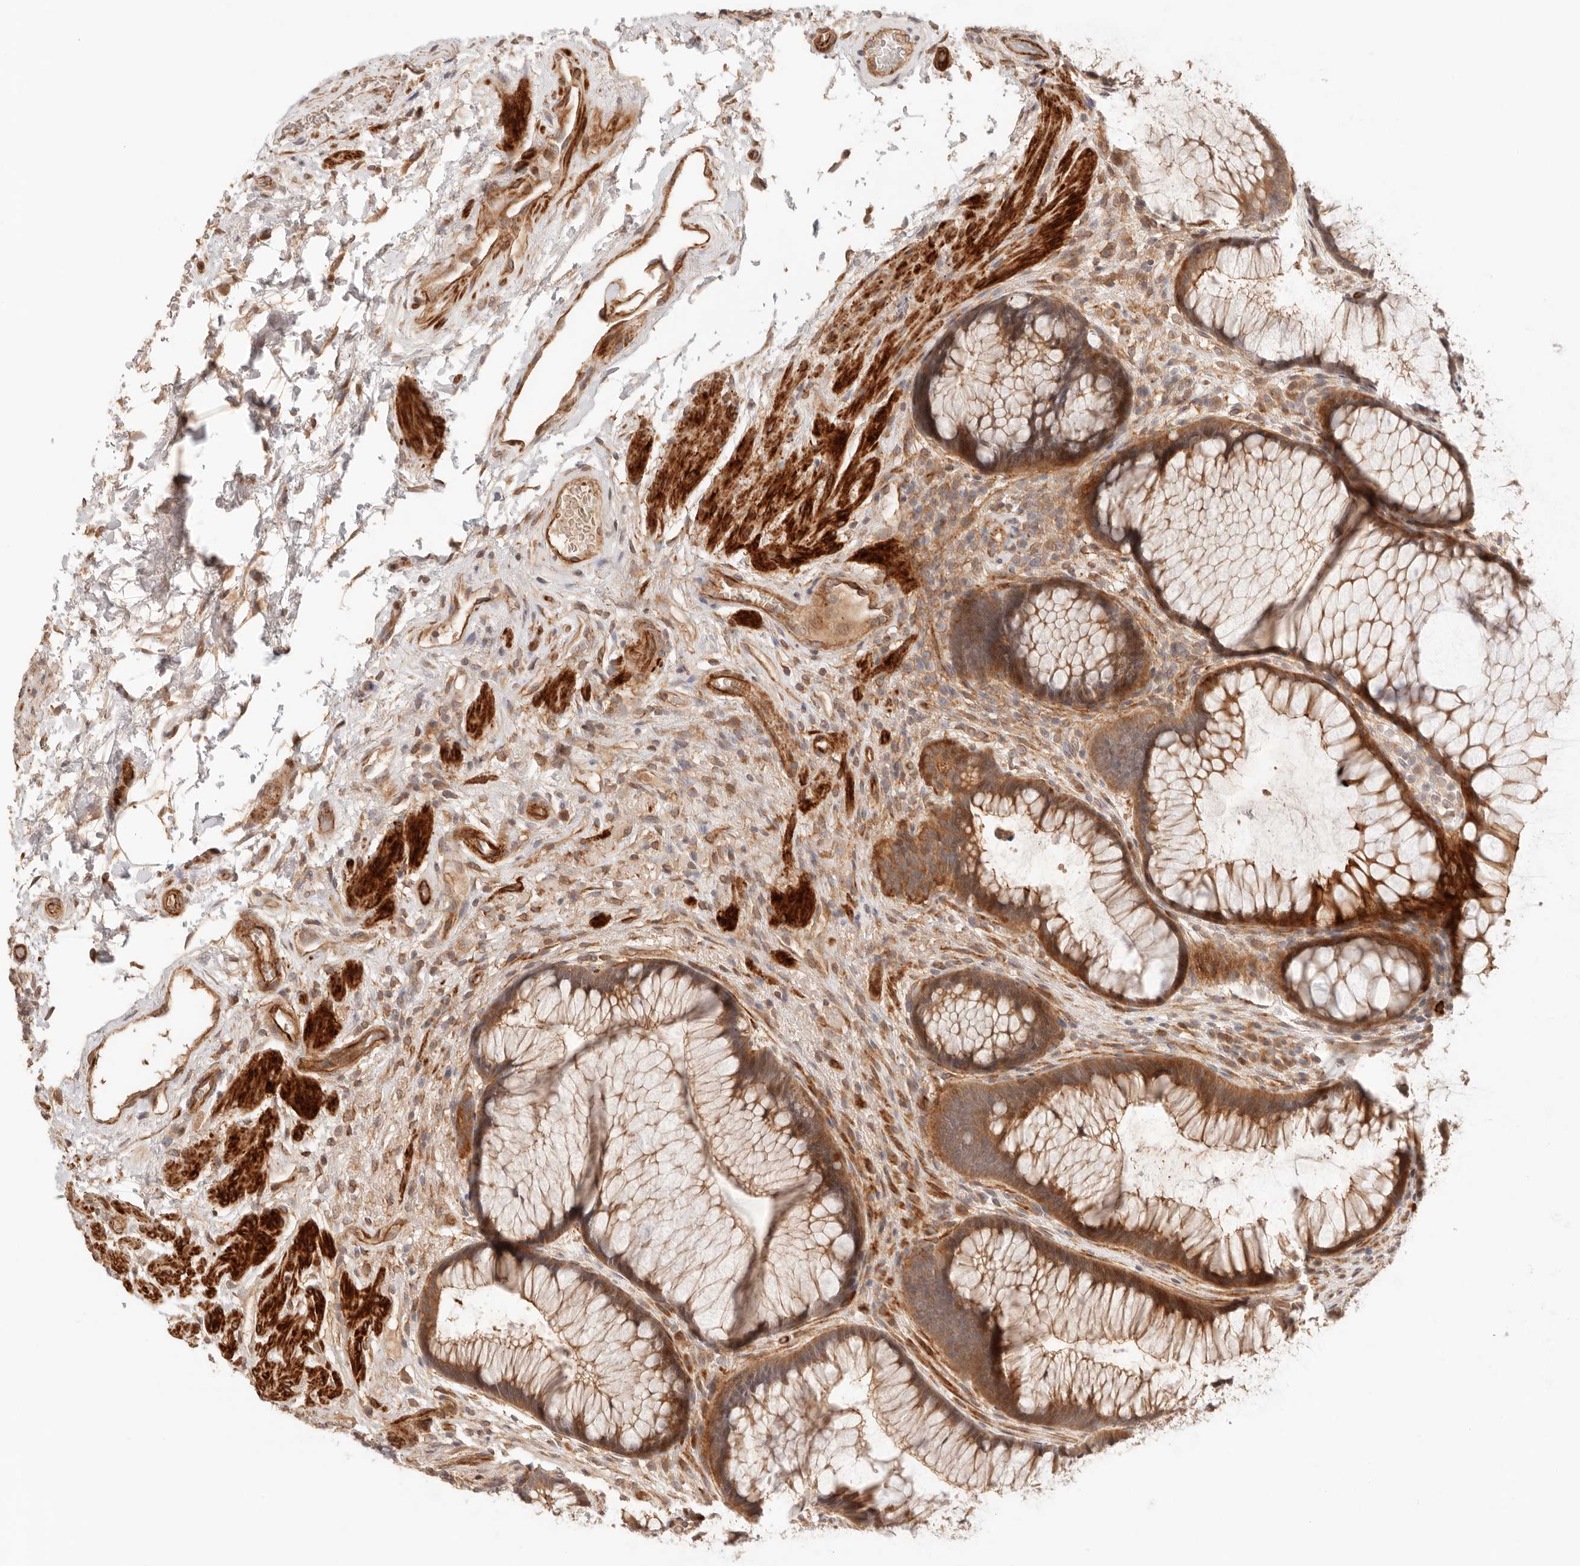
{"staining": {"intensity": "strong", "quantity": ">75%", "location": "cytoplasmic/membranous"}, "tissue": "rectum", "cell_type": "Glandular cells", "image_type": "normal", "snomed": [{"axis": "morphology", "description": "Normal tissue, NOS"}, {"axis": "topography", "description": "Rectum"}], "caption": "Protein positivity by immunohistochemistry (IHC) displays strong cytoplasmic/membranous staining in about >75% of glandular cells in unremarkable rectum. Nuclei are stained in blue.", "gene": "IL1R2", "patient": {"sex": "male", "age": 51}}